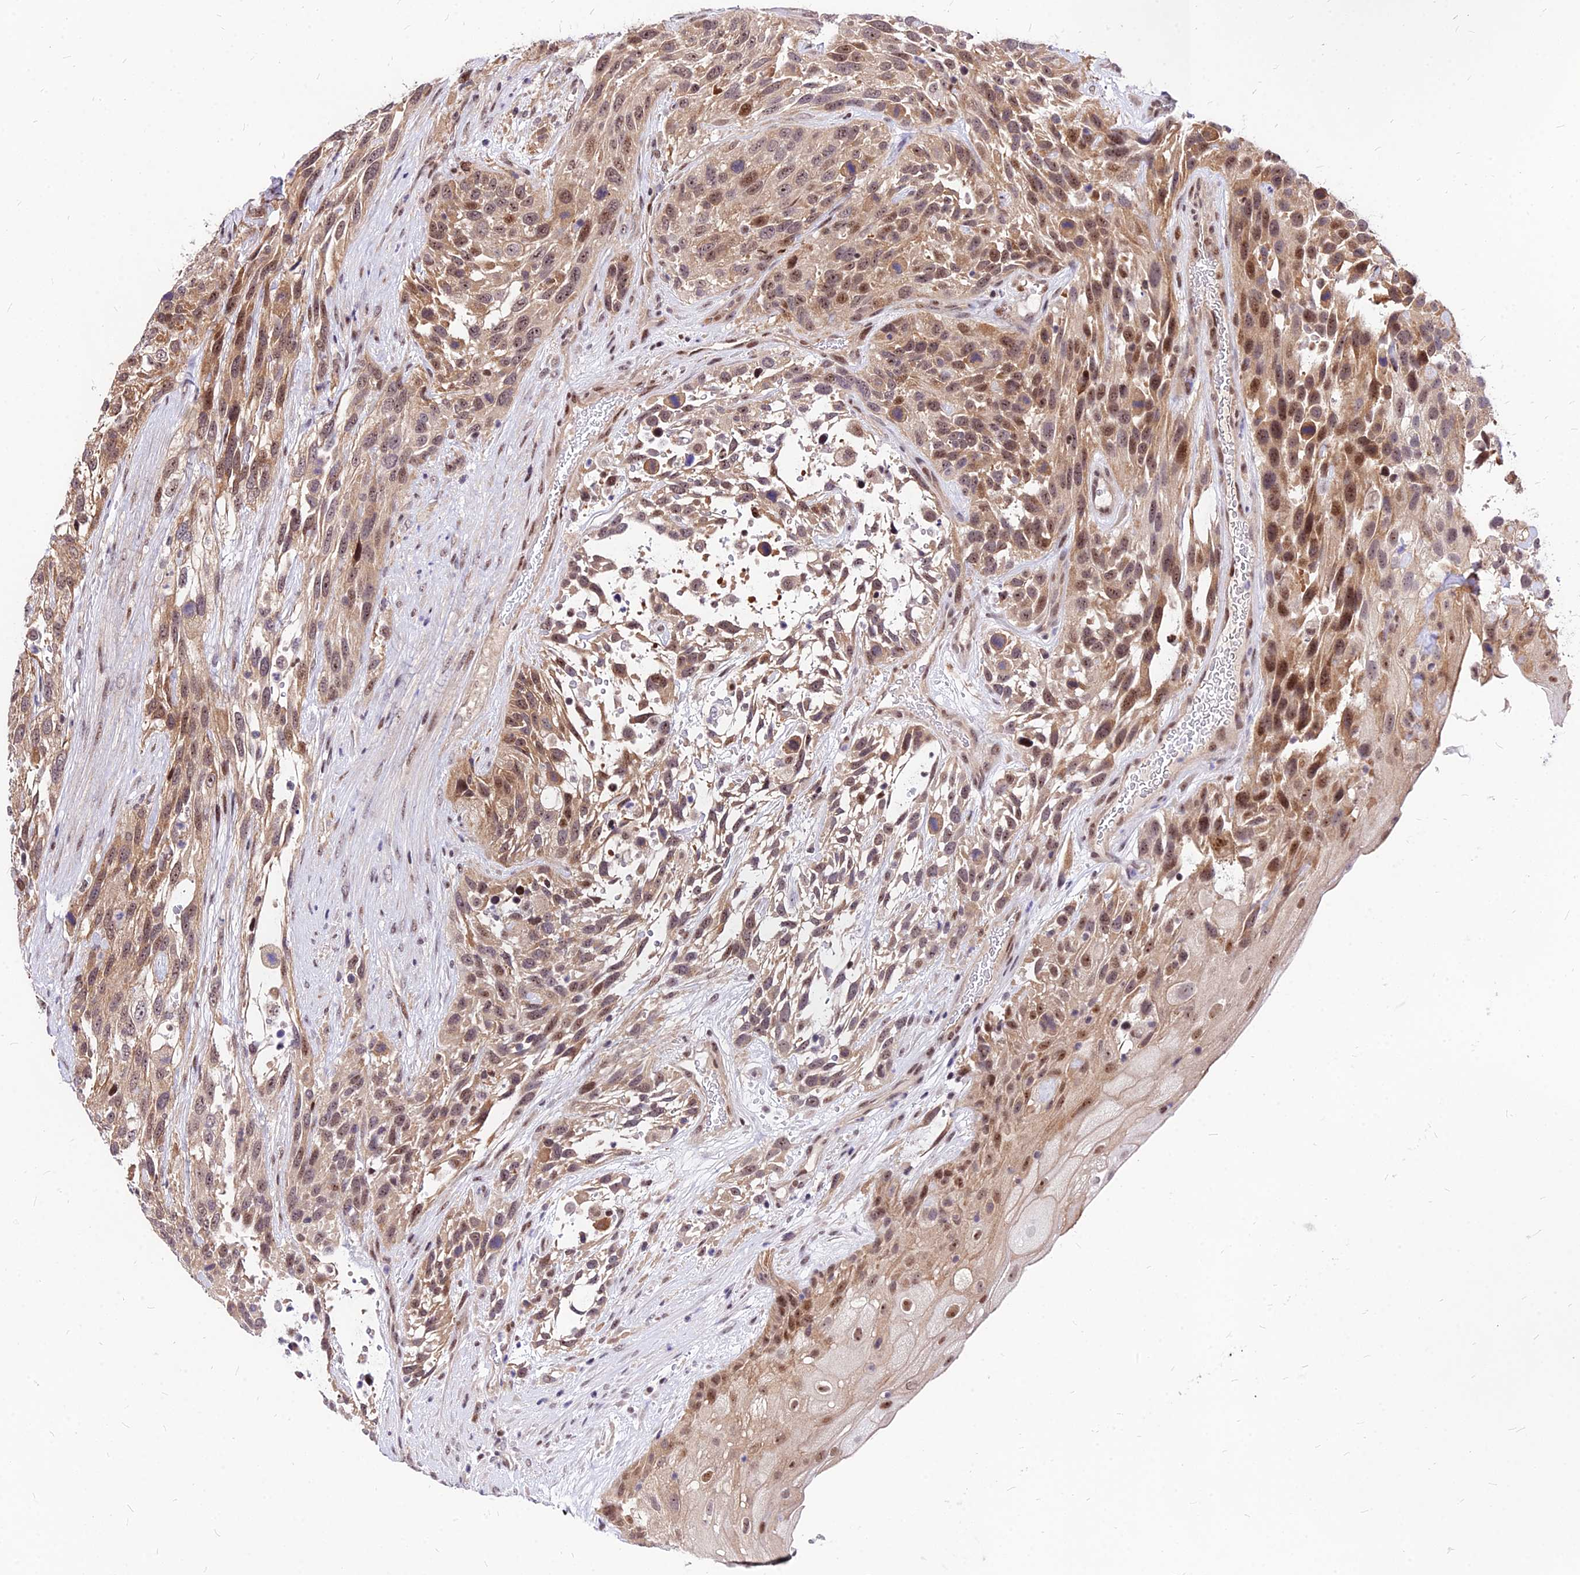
{"staining": {"intensity": "moderate", "quantity": ">75%", "location": "cytoplasmic/membranous,nuclear"}, "tissue": "urothelial cancer", "cell_type": "Tumor cells", "image_type": "cancer", "snomed": [{"axis": "morphology", "description": "Urothelial carcinoma, High grade"}, {"axis": "topography", "description": "Urinary bladder"}], "caption": "Immunohistochemistry histopathology image of neoplastic tissue: human urothelial carcinoma (high-grade) stained using immunohistochemistry exhibits medium levels of moderate protein expression localized specifically in the cytoplasmic/membranous and nuclear of tumor cells, appearing as a cytoplasmic/membranous and nuclear brown color.", "gene": "DDX55", "patient": {"sex": "female", "age": 70}}